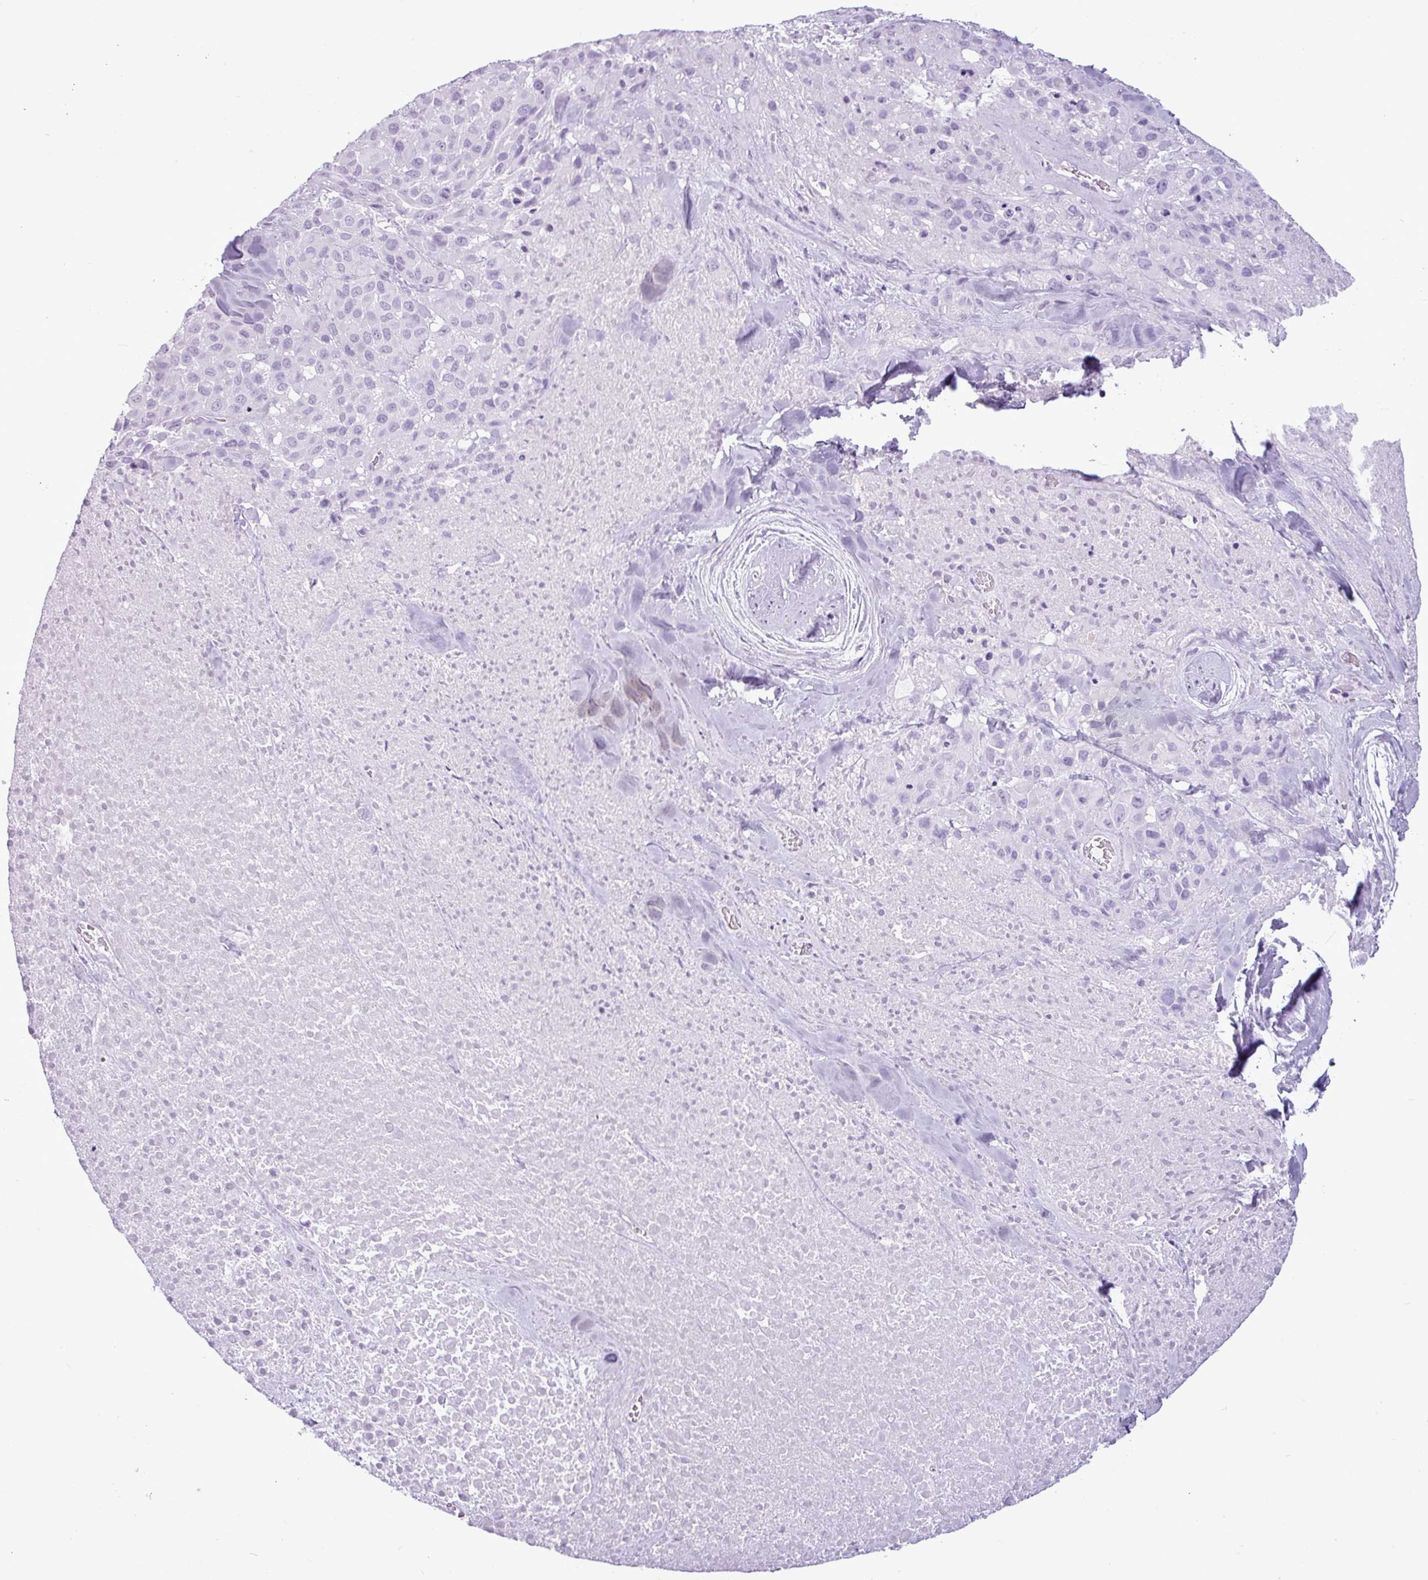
{"staining": {"intensity": "negative", "quantity": "none", "location": "none"}, "tissue": "melanoma", "cell_type": "Tumor cells", "image_type": "cancer", "snomed": [{"axis": "morphology", "description": "Malignant melanoma, Metastatic site"}, {"axis": "topography", "description": "Skin"}], "caption": "High power microscopy histopathology image of an IHC photomicrograph of melanoma, revealing no significant positivity in tumor cells.", "gene": "AMY1B", "patient": {"sex": "female", "age": 81}}